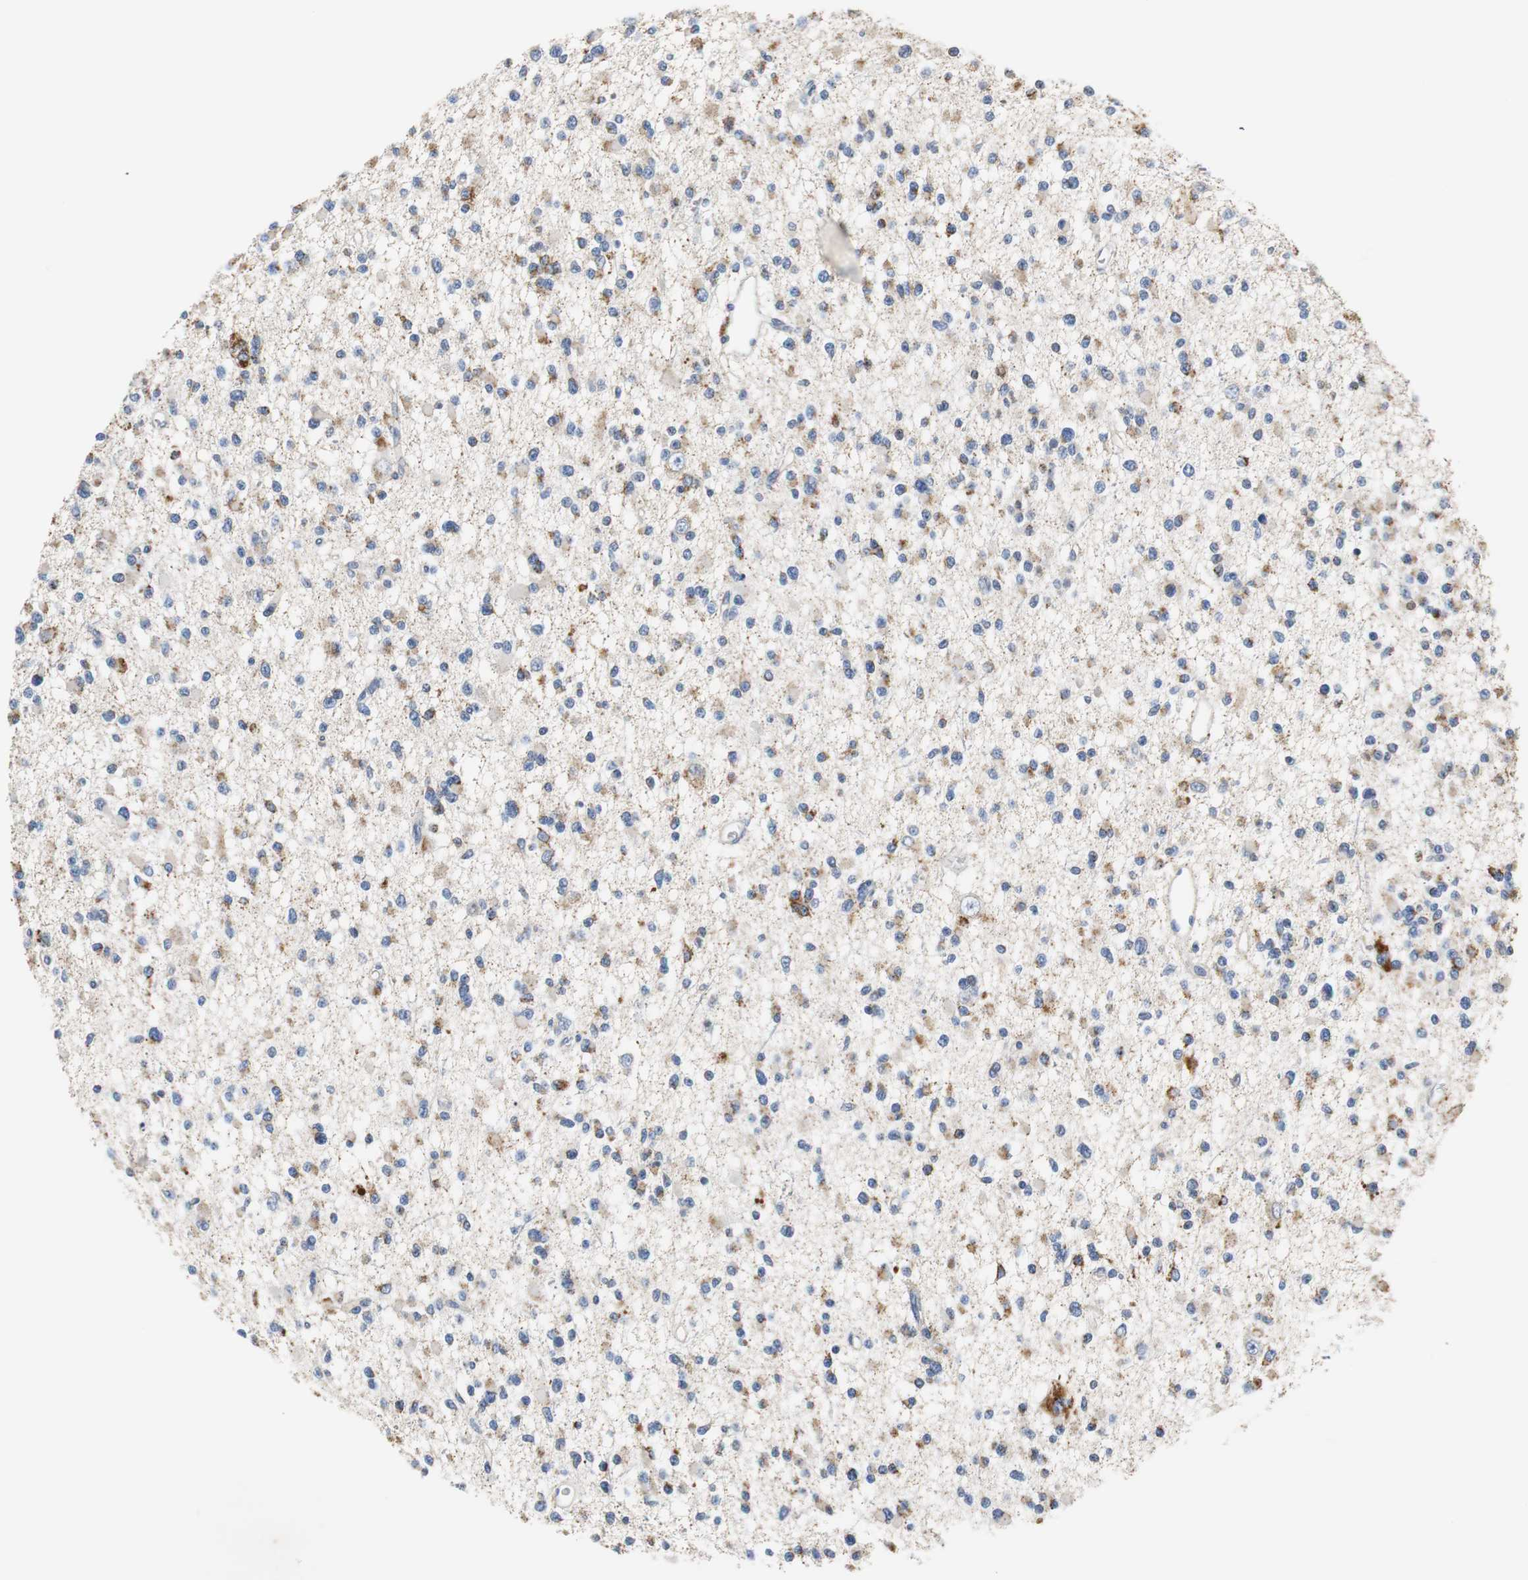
{"staining": {"intensity": "moderate", "quantity": "25%-75%", "location": "cytoplasmic/membranous"}, "tissue": "glioma", "cell_type": "Tumor cells", "image_type": "cancer", "snomed": [{"axis": "morphology", "description": "Glioma, malignant, Low grade"}, {"axis": "topography", "description": "Brain"}], "caption": "Protein staining shows moderate cytoplasmic/membranous positivity in approximately 25%-75% of tumor cells in glioma.", "gene": "VAMP8", "patient": {"sex": "female", "age": 22}}